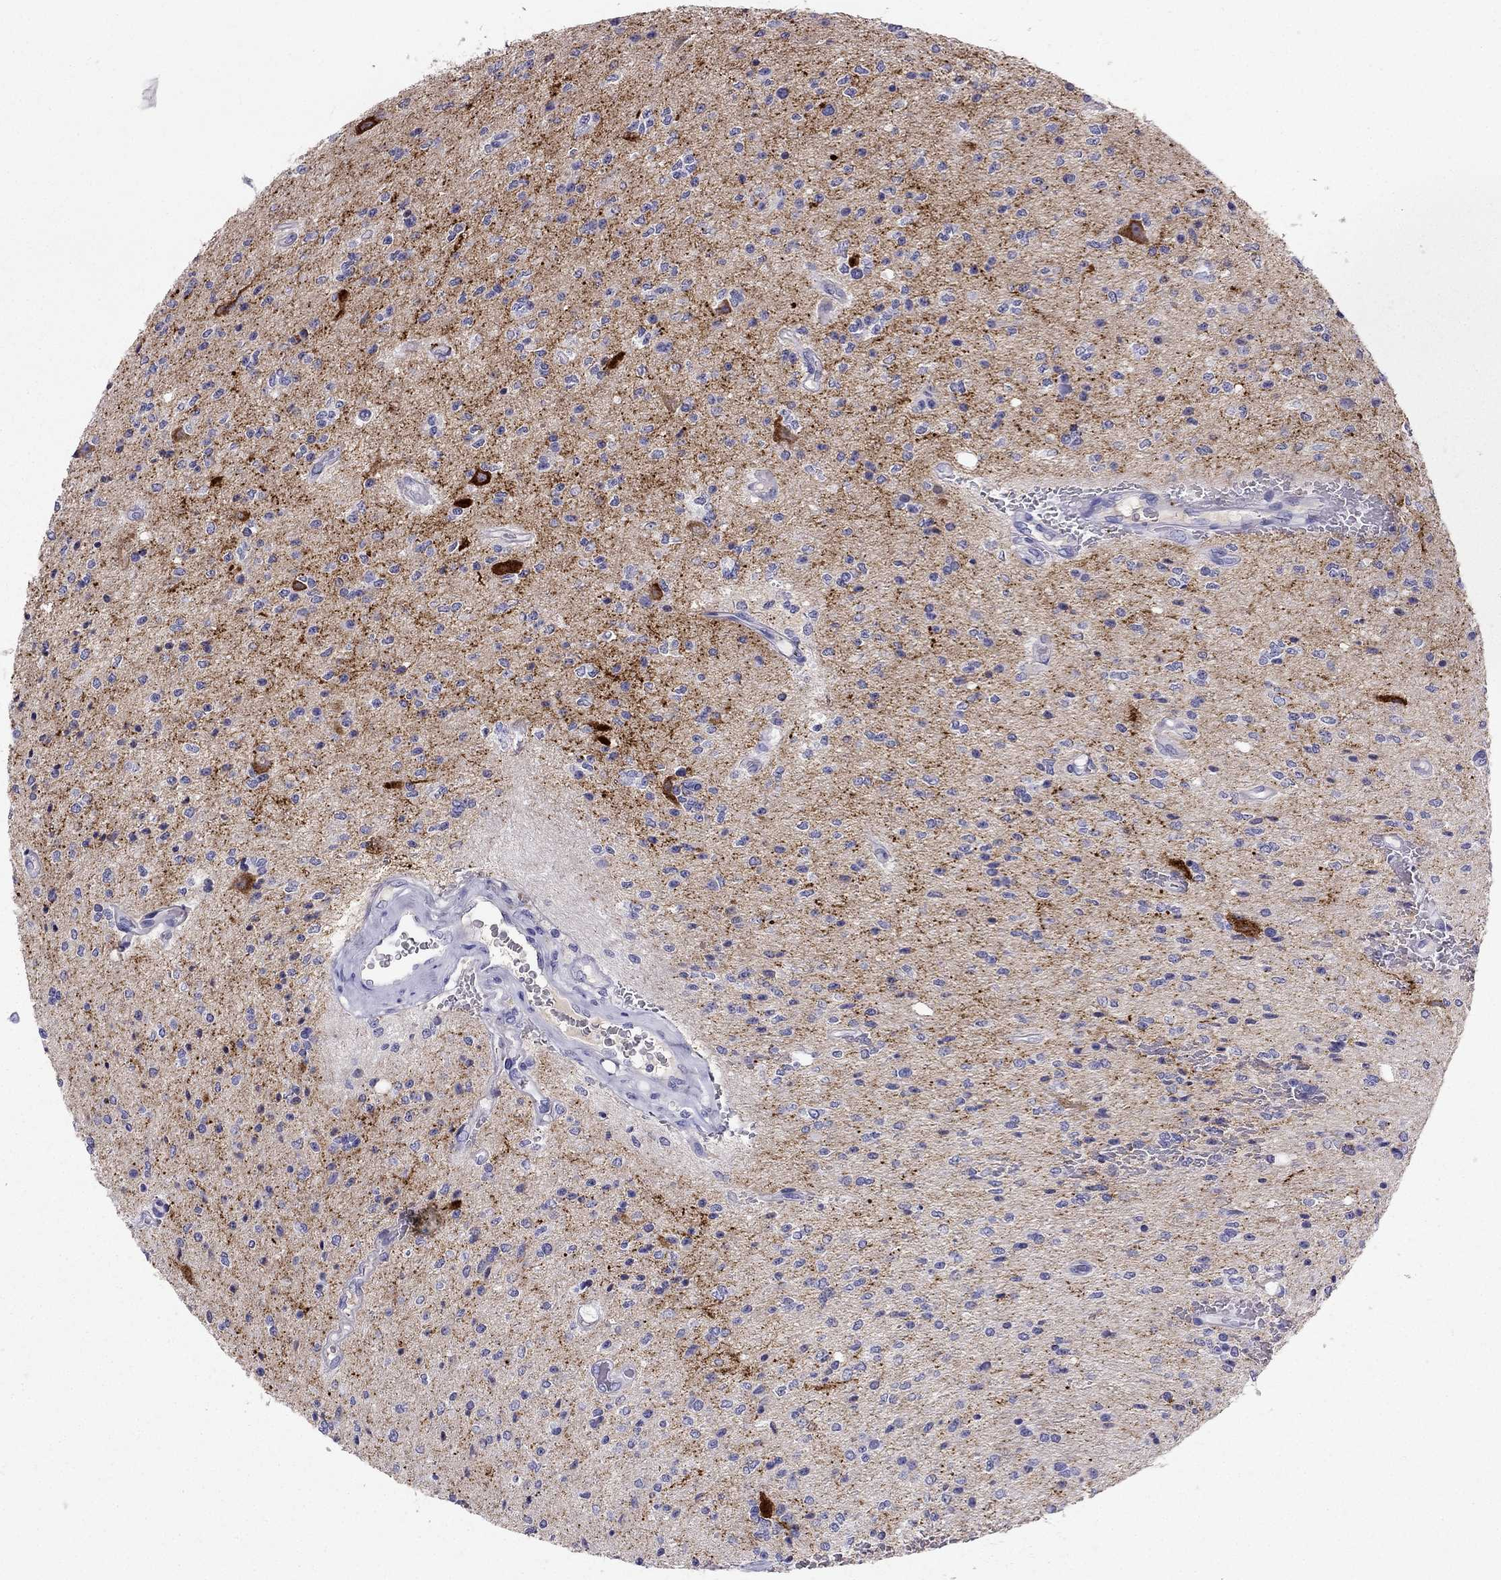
{"staining": {"intensity": "negative", "quantity": "none", "location": "none"}, "tissue": "glioma", "cell_type": "Tumor cells", "image_type": "cancer", "snomed": [{"axis": "morphology", "description": "Glioma, malignant, Low grade"}, {"axis": "topography", "description": "Brain"}], "caption": "Immunohistochemical staining of human glioma shows no significant expression in tumor cells. (DAB immunohistochemistry (IHC) with hematoxylin counter stain).", "gene": "NPTX1", "patient": {"sex": "male", "age": 67}}